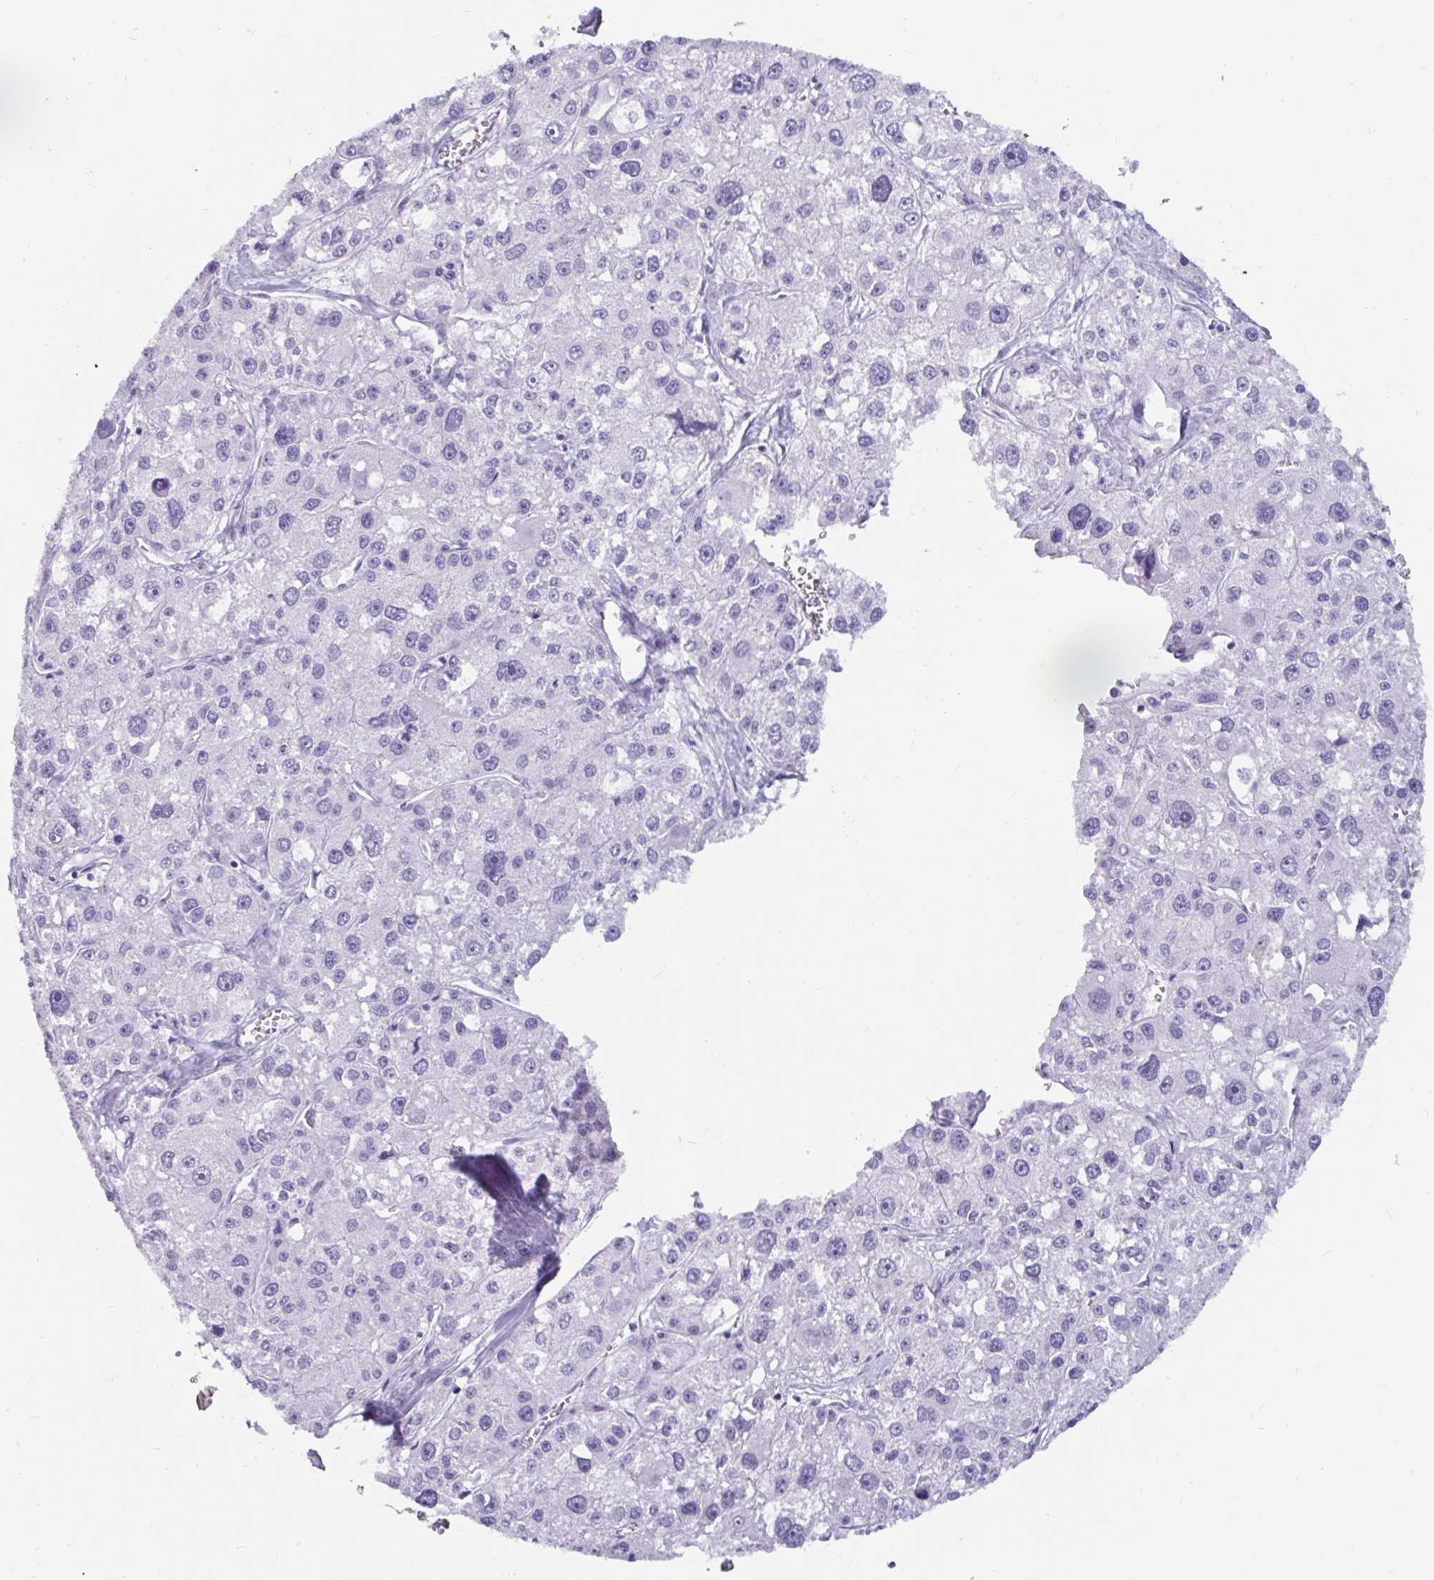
{"staining": {"intensity": "negative", "quantity": "none", "location": "none"}, "tissue": "liver cancer", "cell_type": "Tumor cells", "image_type": "cancer", "snomed": [{"axis": "morphology", "description": "Carcinoma, Hepatocellular, NOS"}, {"axis": "topography", "description": "Liver"}], "caption": "Protein analysis of liver cancer (hepatocellular carcinoma) demonstrates no significant positivity in tumor cells.", "gene": "GKN2", "patient": {"sex": "male", "age": 73}}